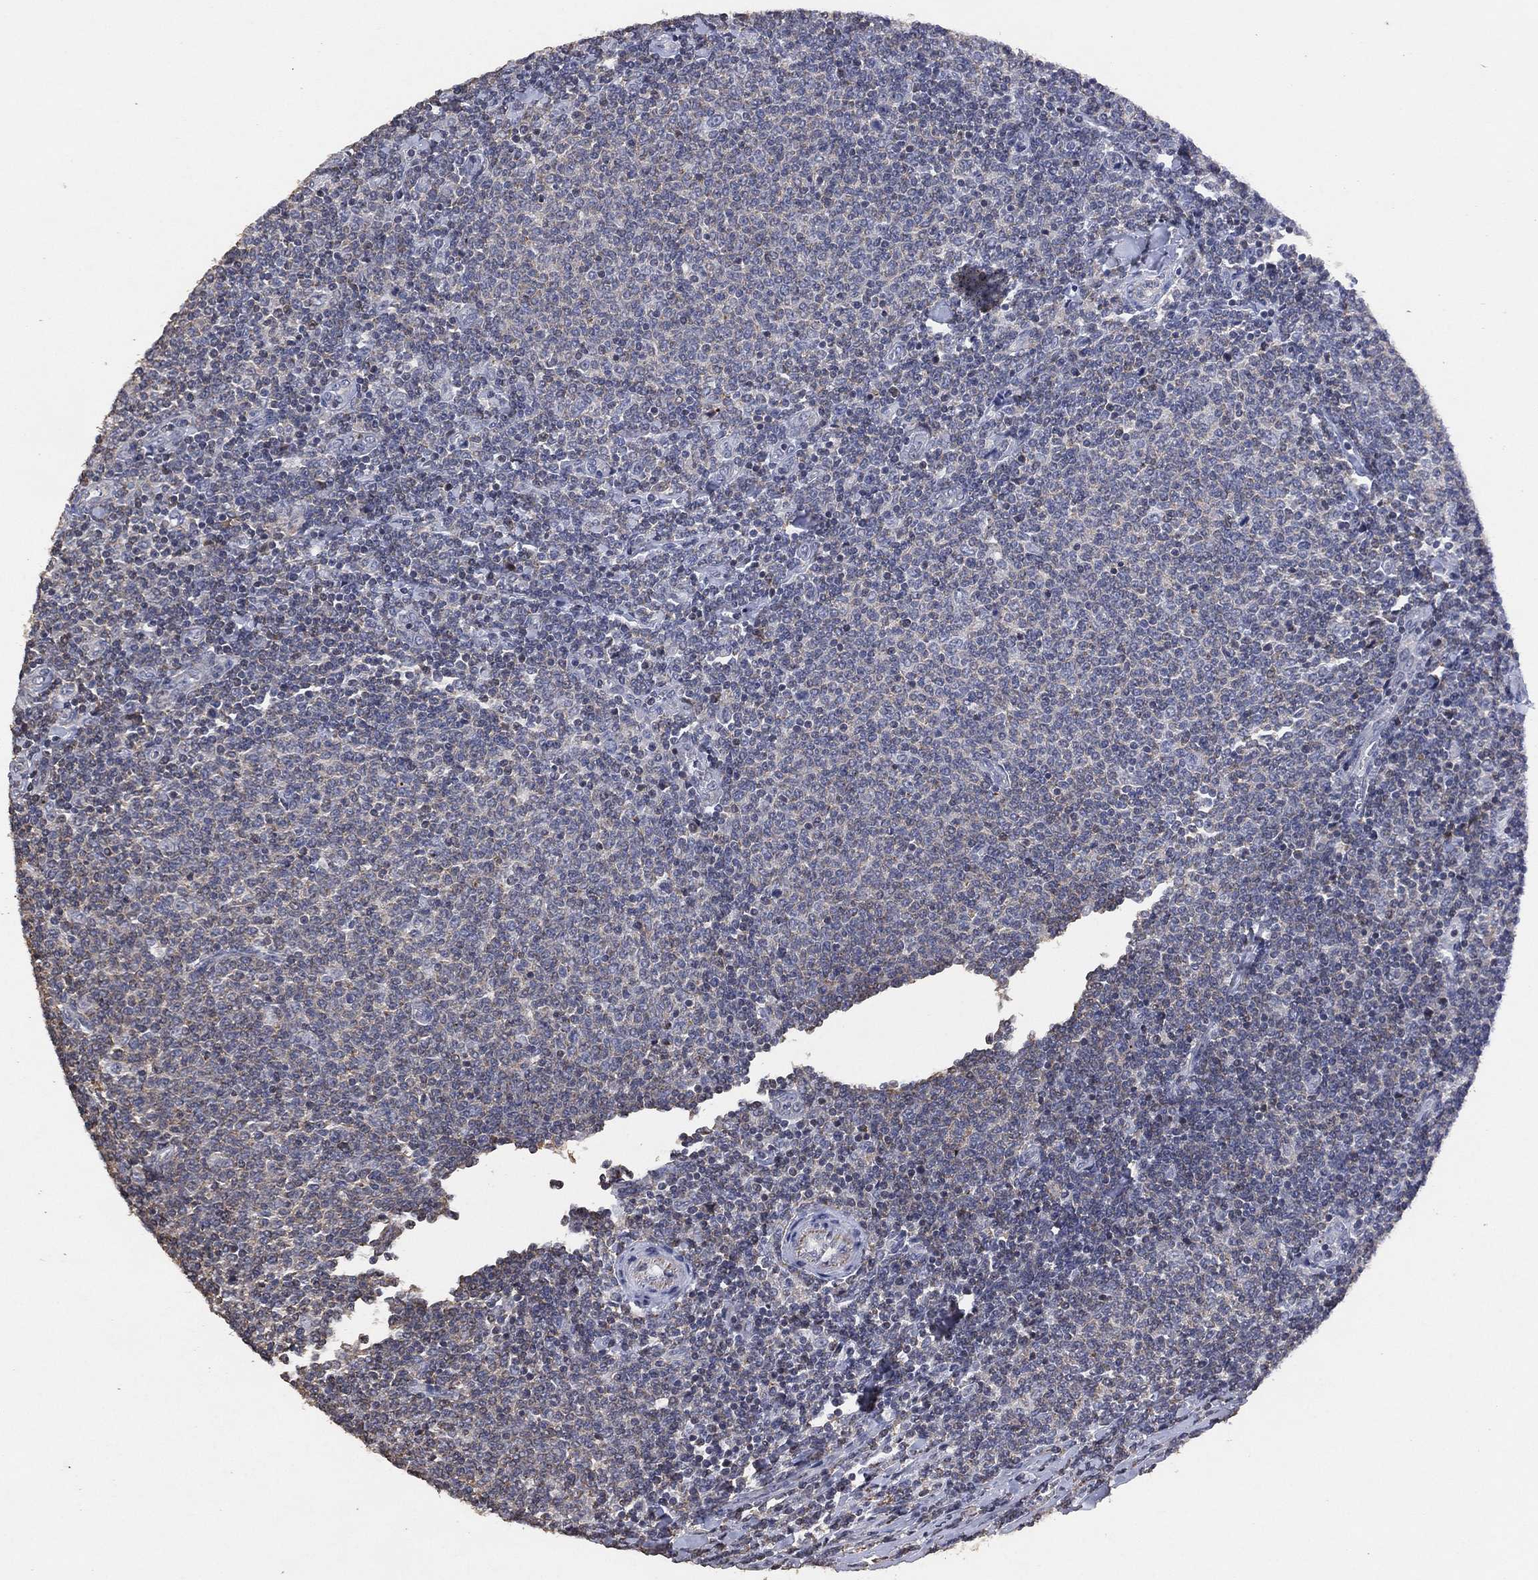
{"staining": {"intensity": "negative", "quantity": "none", "location": "none"}, "tissue": "lymphoma", "cell_type": "Tumor cells", "image_type": "cancer", "snomed": [{"axis": "morphology", "description": "Malignant lymphoma, non-Hodgkin's type, Low grade"}, {"axis": "topography", "description": "Lymph node"}], "caption": "Tumor cells are negative for protein expression in human lymphoma.", "gene": "ADPRHL1", "patient": {"sex": "male", "age": 52}}